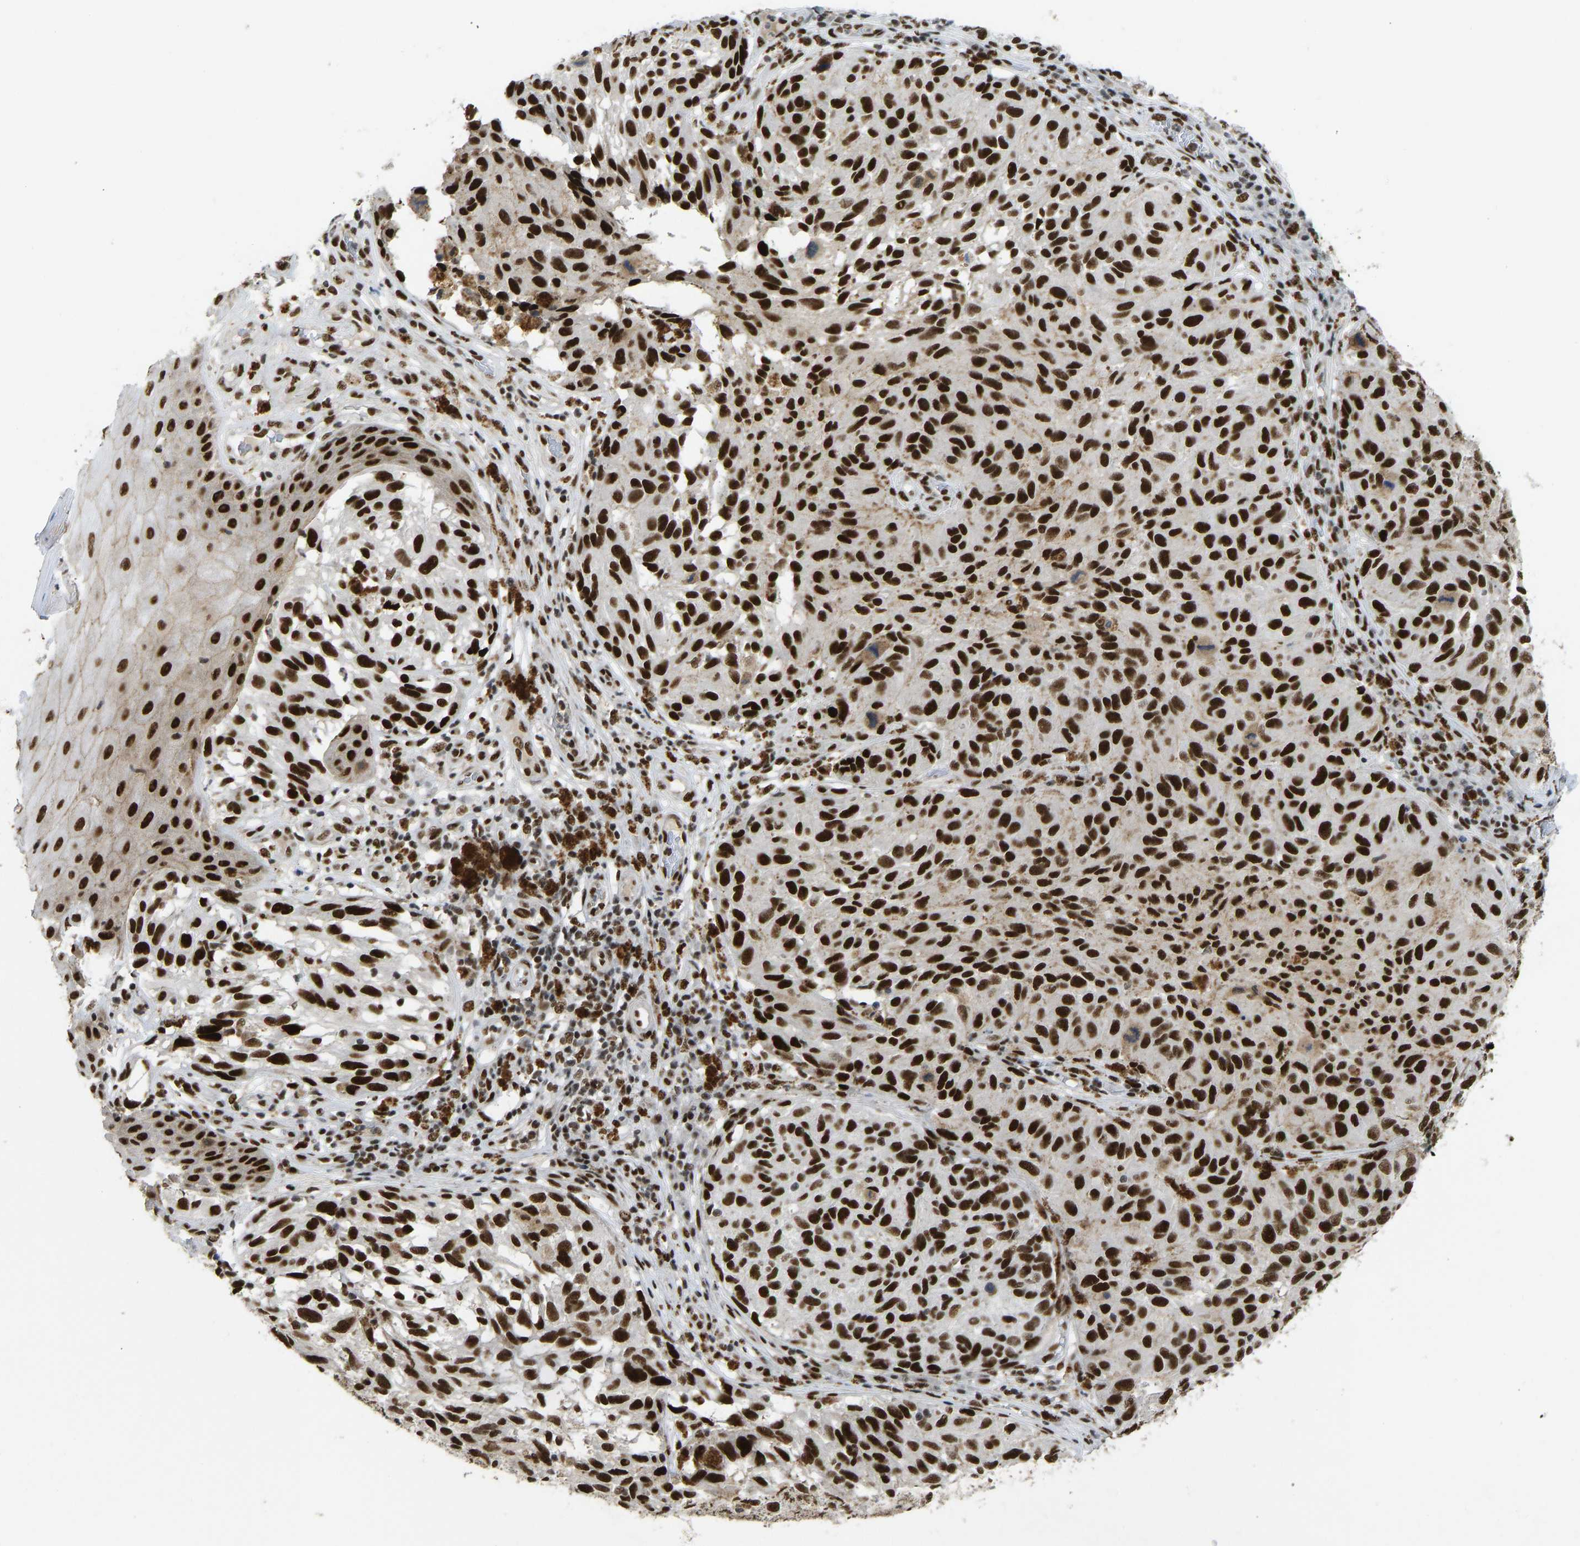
{"staining": {"intensity": "strong", "quantity": ">75%", "location": "nuclear"}, "tissue": "melanoma", "cell_type": "Tumor cells", "image_type": "cancer", "snomed": [{"axis": "morphology", "description": "Malignant melanoma, NOS"}, {"axis": "topography", "description": "Skin"}], "caption": "A photomicrograph of human malignant melanoma stained for a protein displays strong nuclear brown staining in tumor cells.", "gene": "FOXK1", "patient": {"sex": "female", "age": 73}}